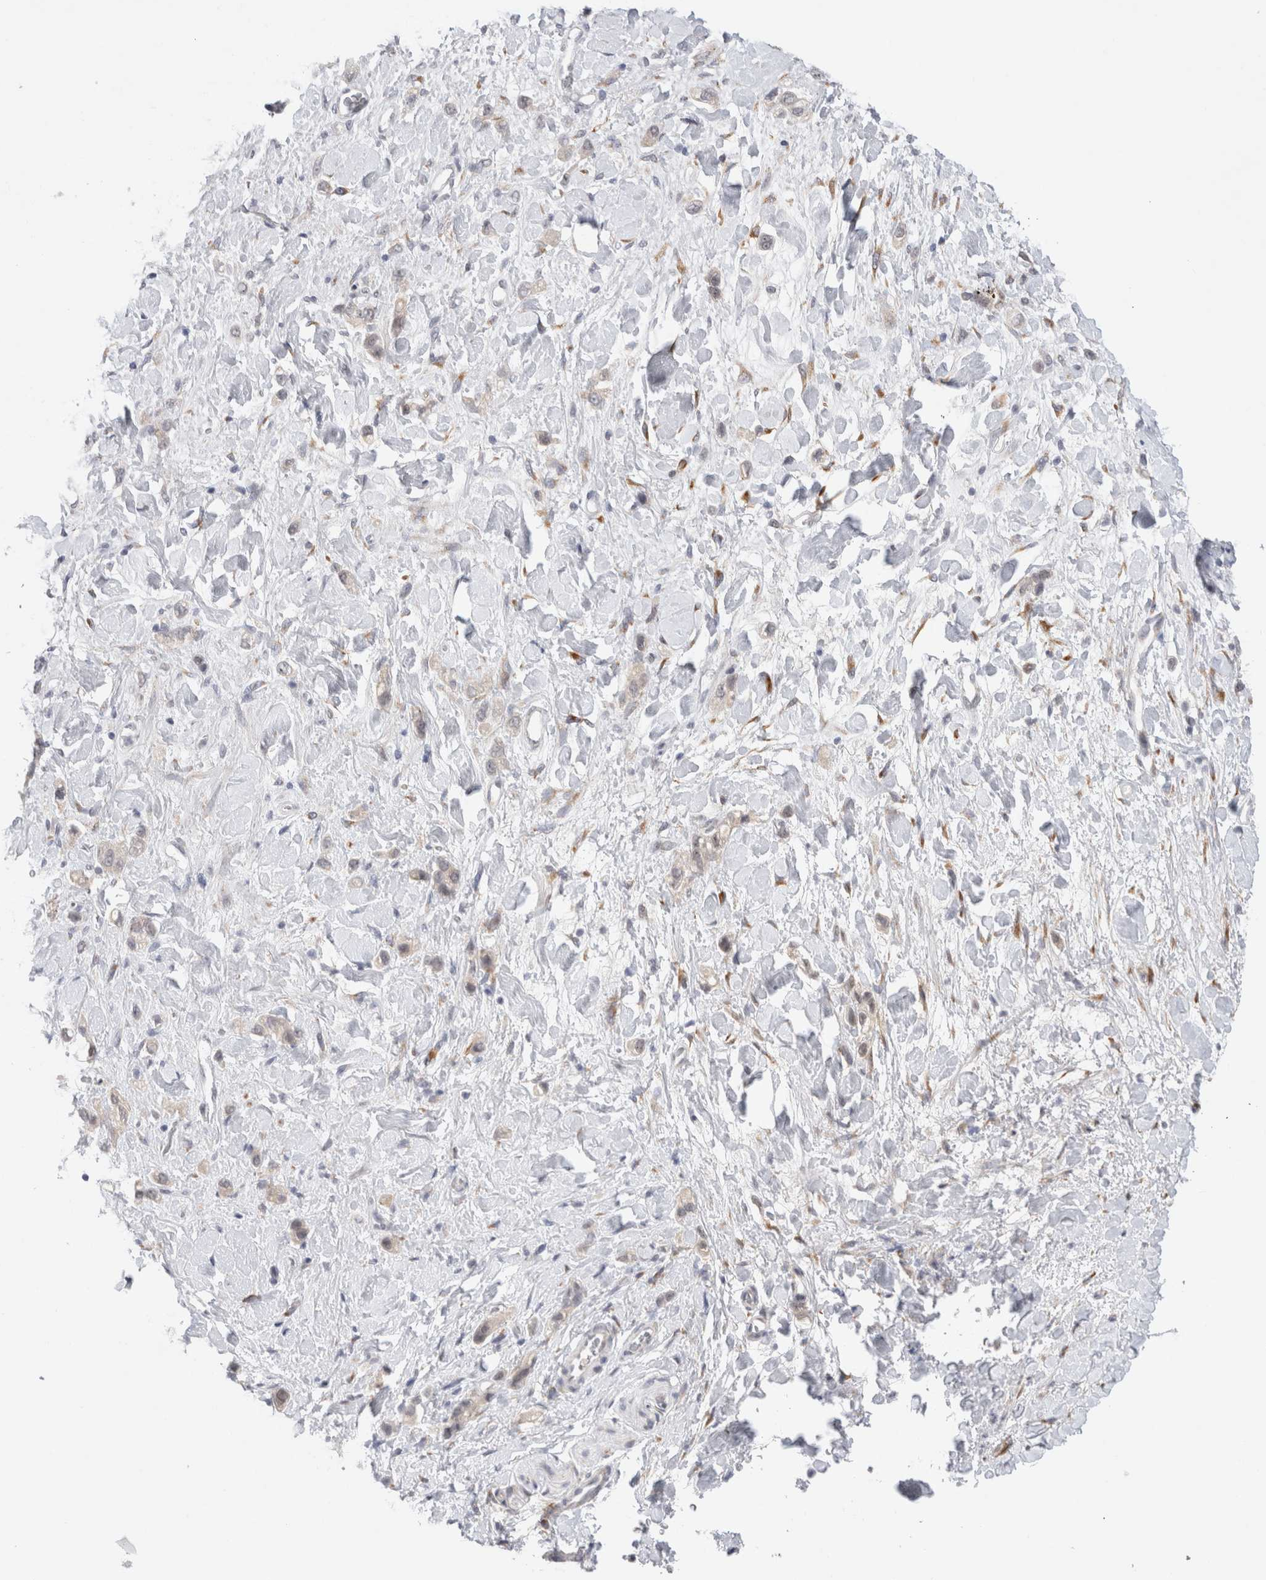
{"staining": {"intensity": "negative", "quantity": "none", "location": "none"}, "tissue": "stomach cancer", "cell_type": "Tumor cells", "image_type": "cancer", "snomed": [{"axis": "morphology", "description": "Adenocarcinoma, NOS"}, {"axis": "topography", "description": "Stomach"}], "caption": "IHC histopathology image of human stomach cancer (adenocarcinoma) stained for a protein (brown), which demonstrates no positivity in tumor cells.", "gene": "TRMT1L", "patient": {"sex": "female", "age": 65}}